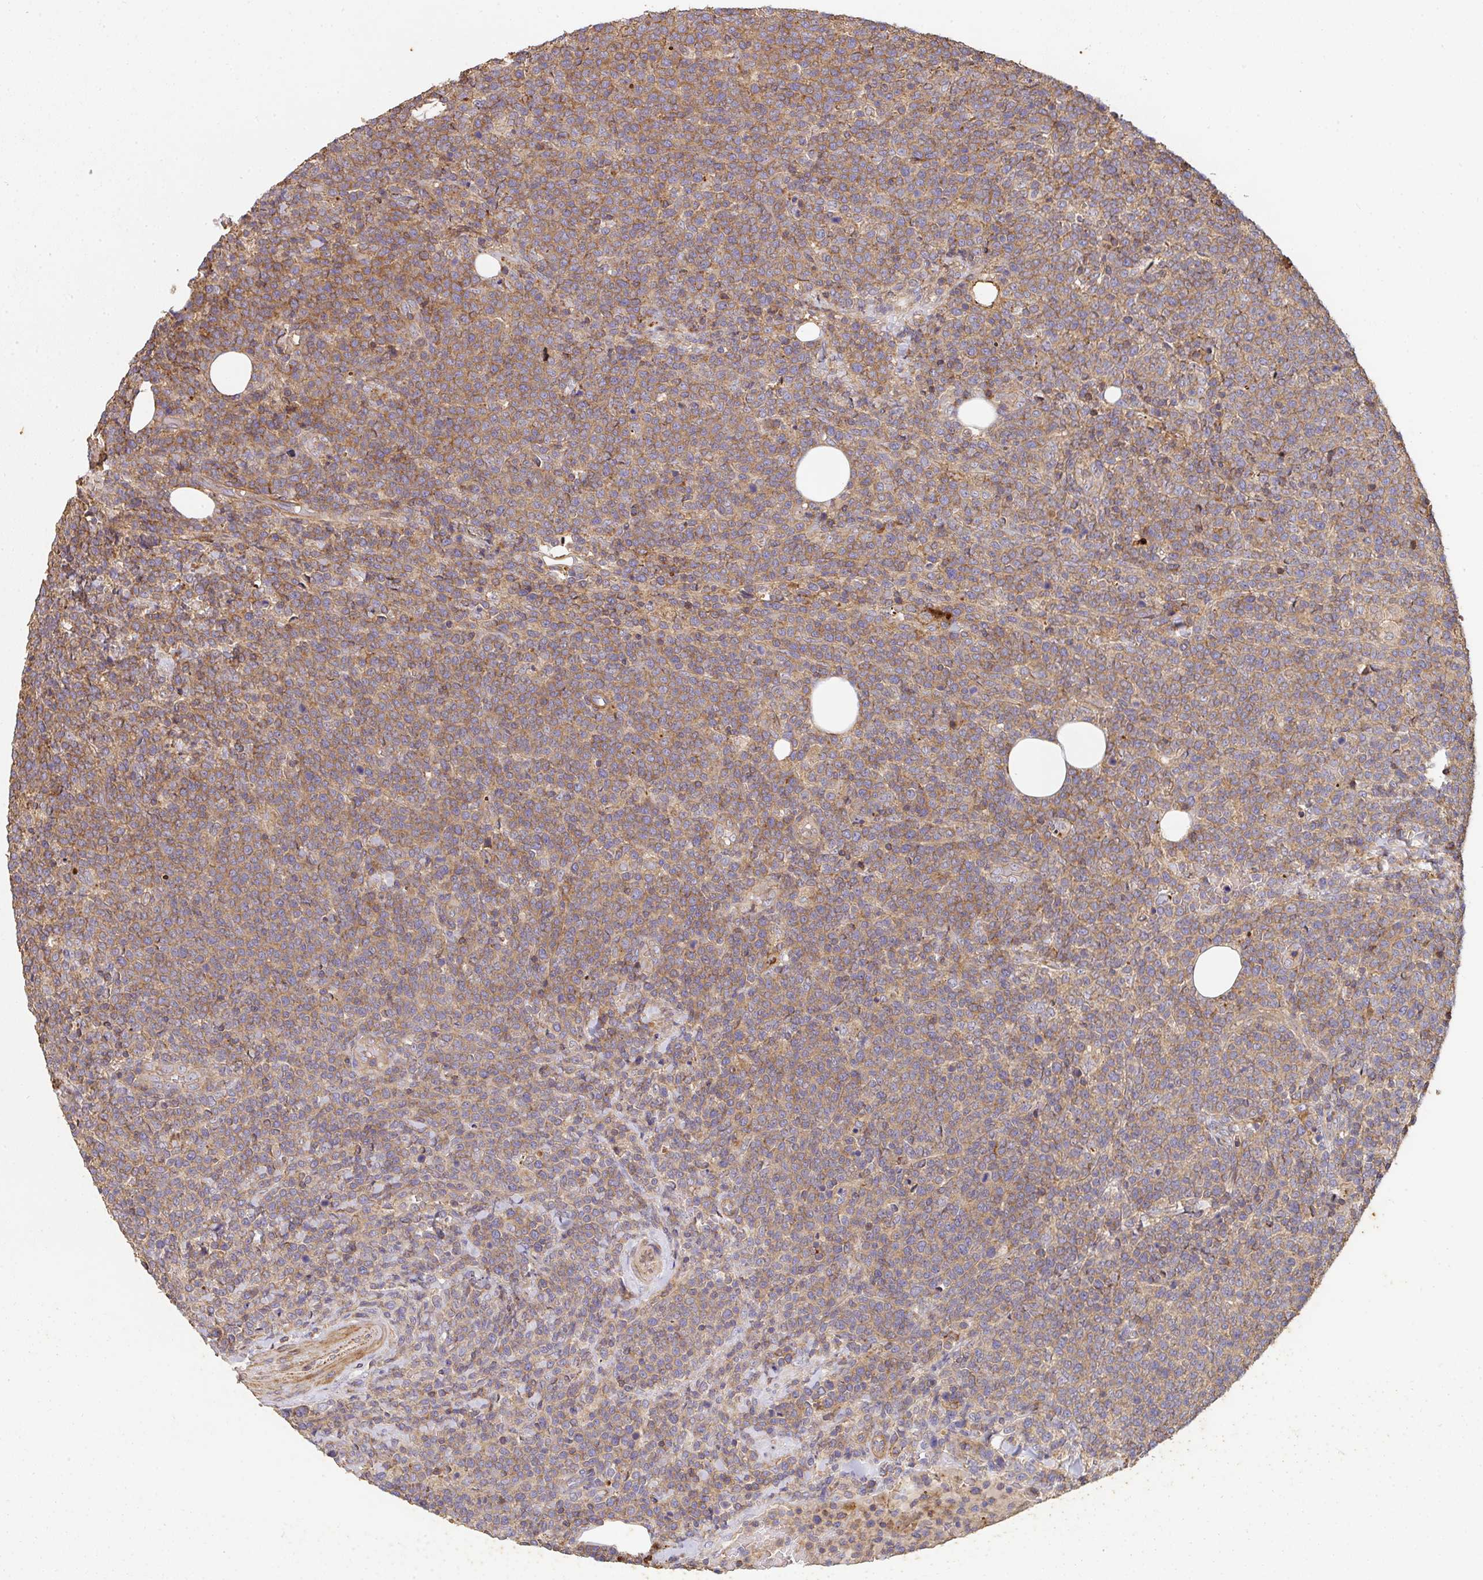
{"staining": {"intensity": "moderate", "quantity": ">75%", "location": "cytoplasmic/membranous"}, "tissue": "lymphoma", "cell_type": "Tumor cells", "image_type": "cancer", "snomed": [{"axis": "morphology", "description": "Malignant lymphoma, non-Hodgkin's type, High grade"}, {"axis": "topography", "description": "Lymph node"}], "caption": "An image of human lymphoma stained for a protein displays moderate cytoplasmic/membranous brown staining in tumor cells.", "gene": "TNMD", "patient": {"sex": "male", "age": 61}}